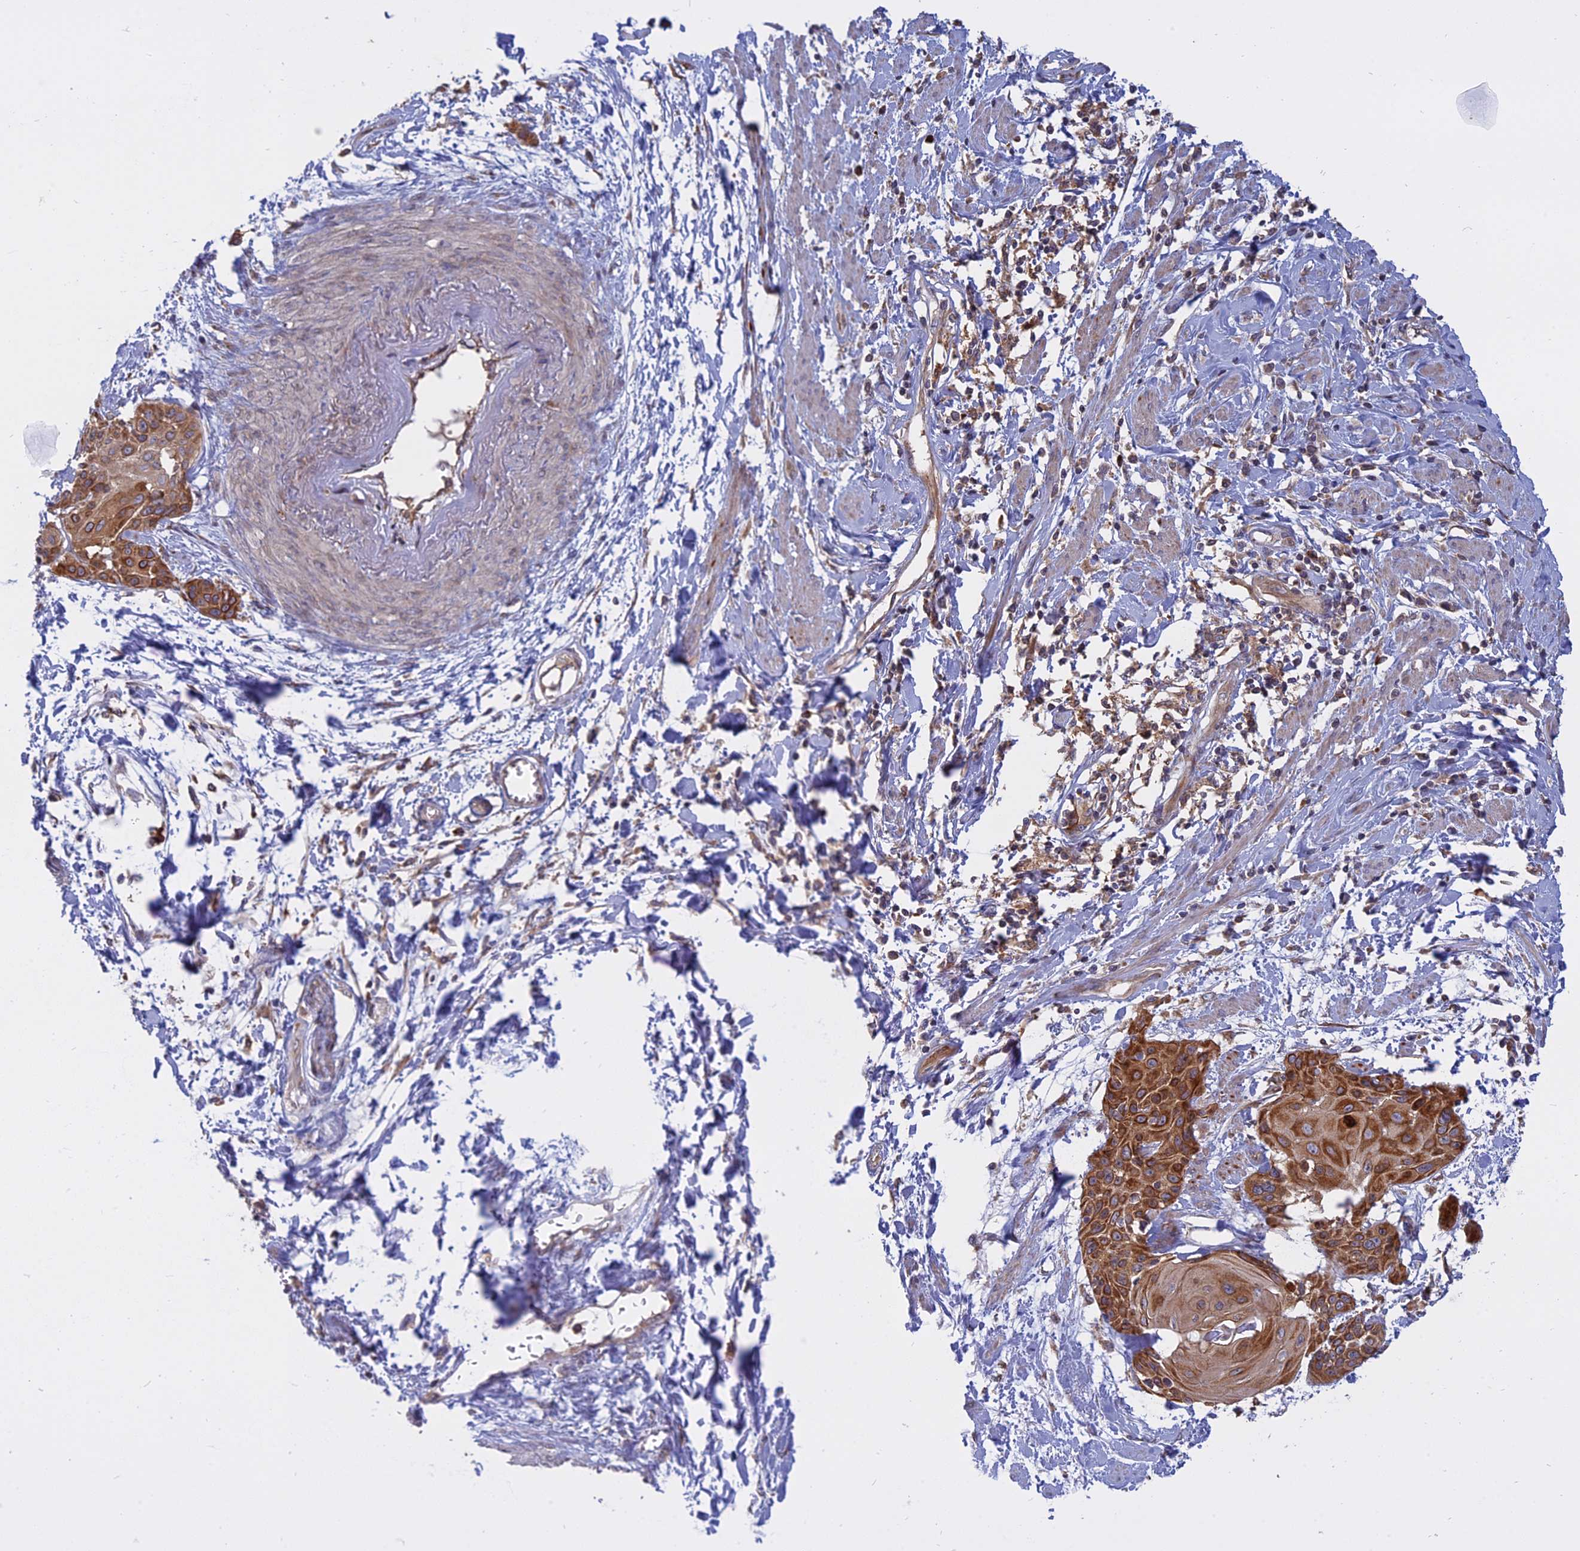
{"staining": {"intensity": "strong", "quantity": ">75%", "location": "cytoplasmic/membranous"}, "tissue": "cervical cancer", "cell_type": "Tumor cells", "image_type": "cancer", "snomed": [{"axis": "morphology", "description": "Squamous cell carcinoma, NOS"}, {"axis": "topography", "description": "Cervix"}], "caption": "Tumor cells show high levels of strong cytoplasmic/membranous positivity in about >75% of cells in human cervical cancer (squamous cell carcinoma).", "gene": "TMEM208", "patient": {"sex": "female", "age": 57}}